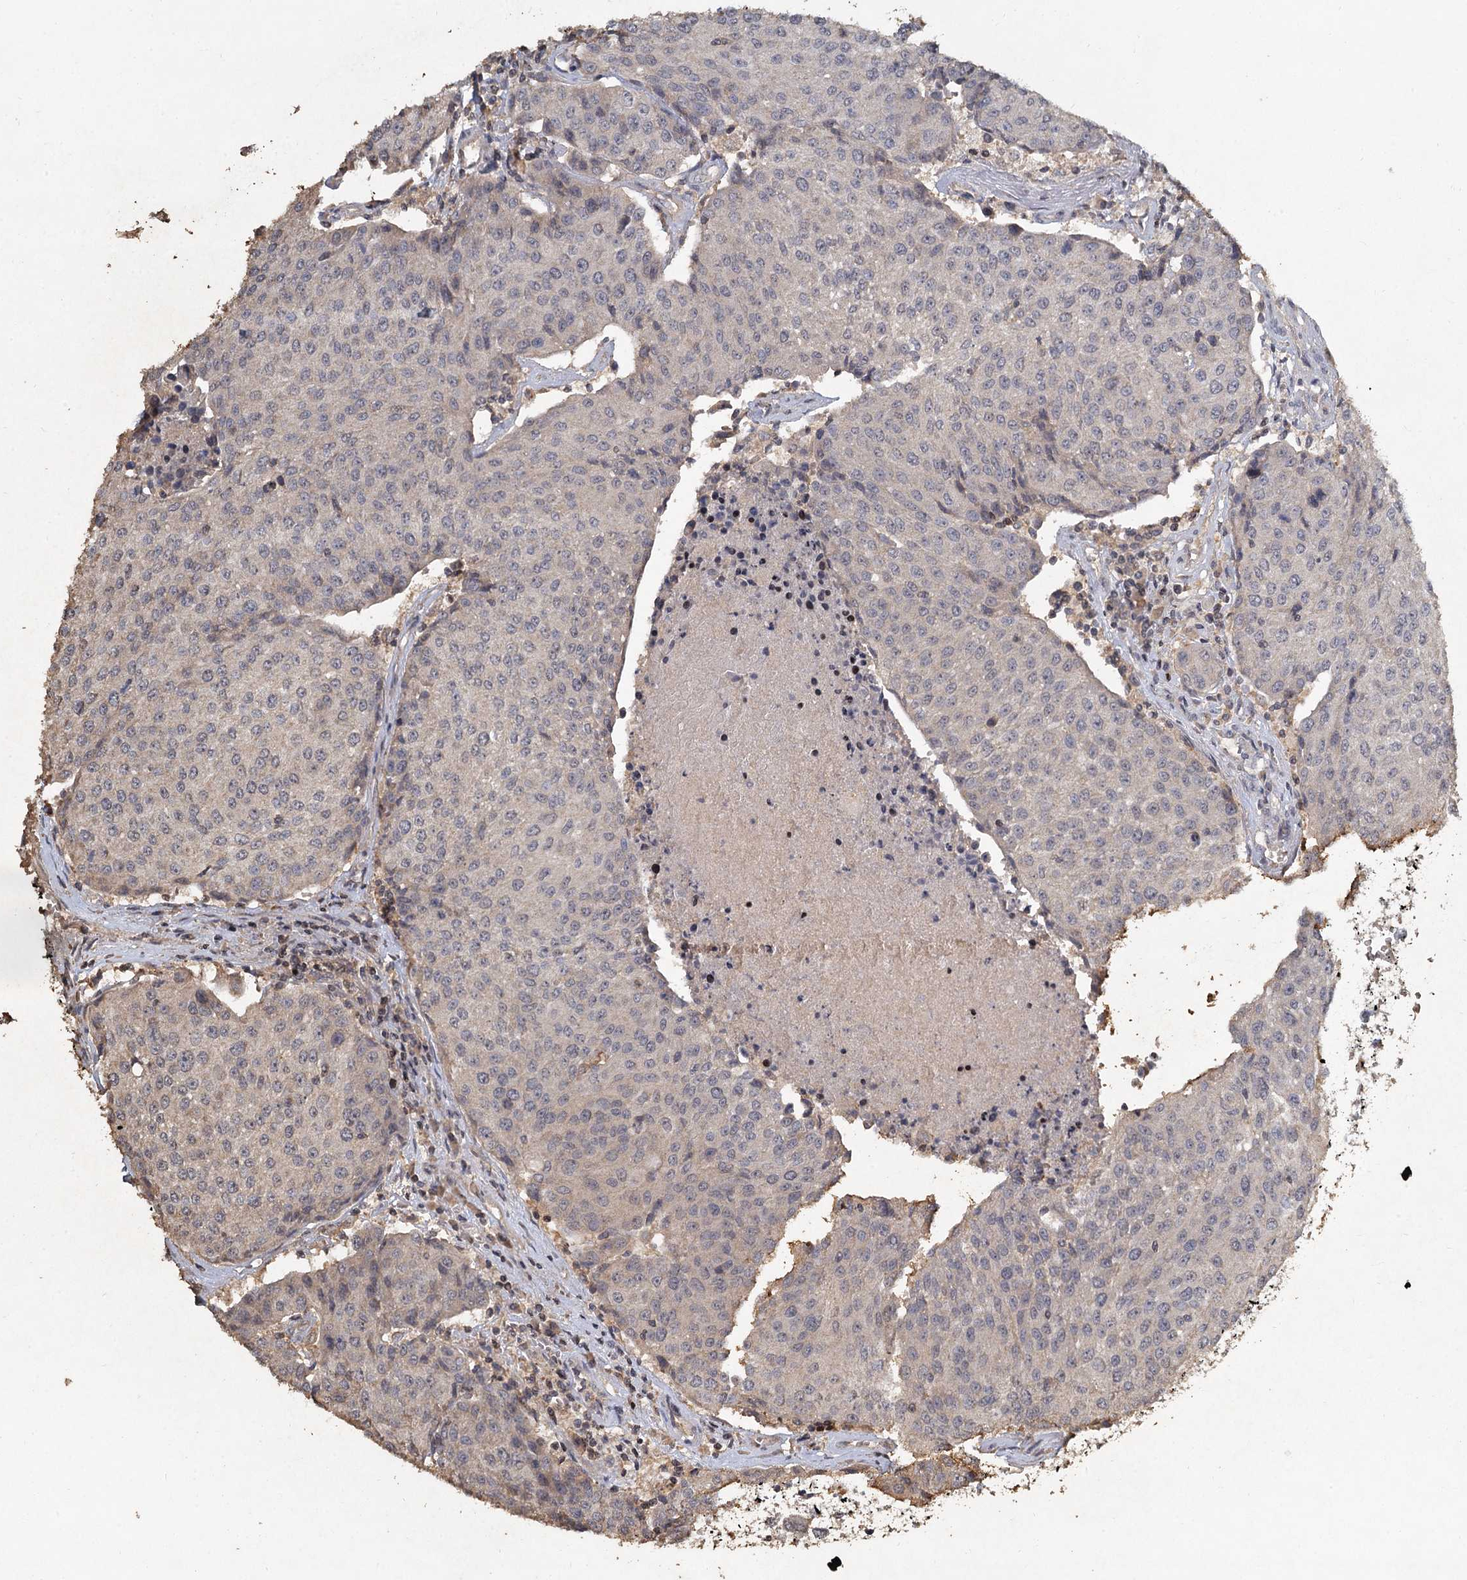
{"staining": {"intensity": "negative", "quantity": "none", "location": "none"}, "tissue": "urothelial cancer", "cell_type": "Tumor cells", "image_type": "cancer", "snomed": [{"axis": "morphology", "description": "Urothelial carcinoma, High grade"}, {"axis": "topography", "description": "Urinary bladder"}], "caption": "This photomicrograph is of urothelial carcinoma (high-grade) stained with IHC to label a protein in brown with the nuclei are counter-stained blue. There is no expression in tumor cells.", "gene": "CCDC61", "patient": {"sex": "female", "age": 85}}